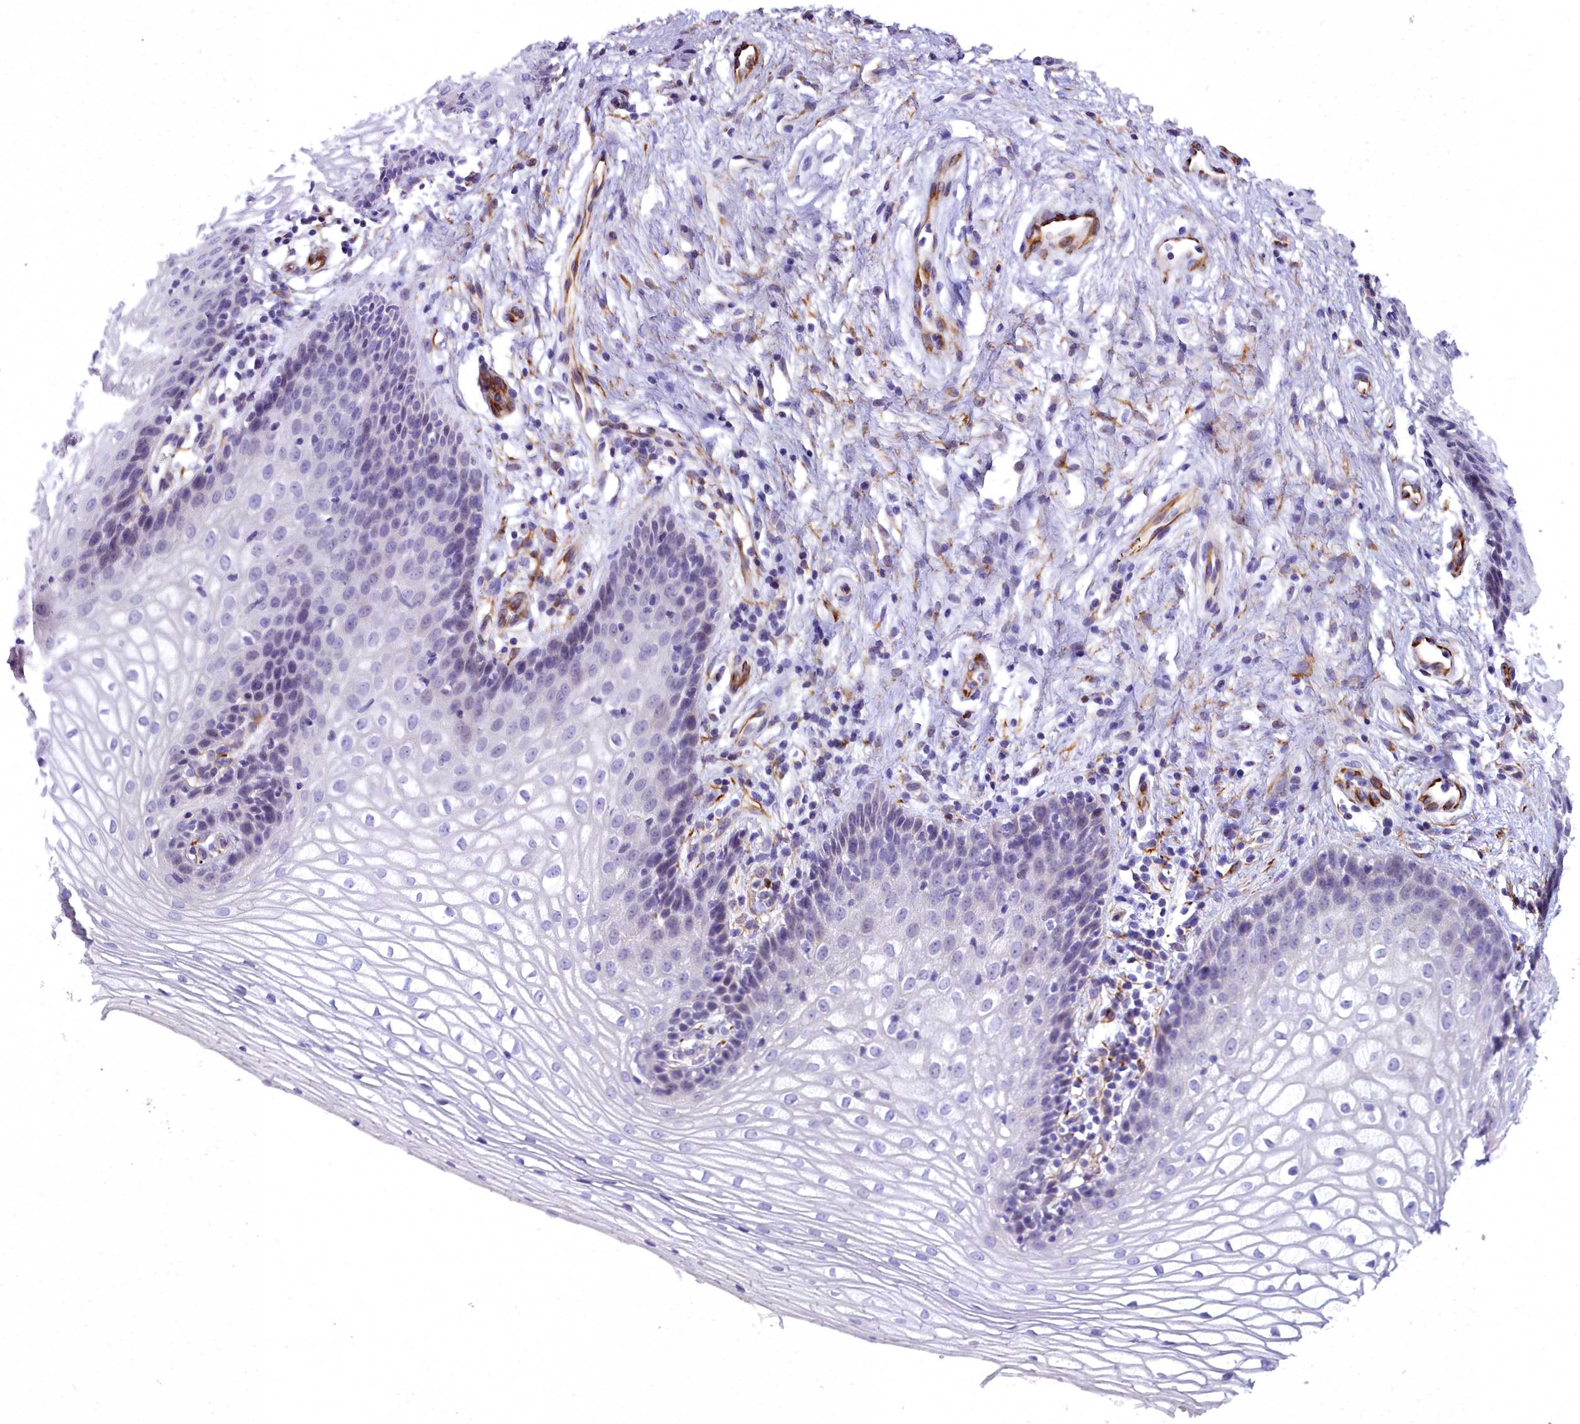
{"staining": {"intensity": "negative", "quantity": "none", "location": "none"}, "tissue": "vagina", "cell_type": "Squamous epithelial cells", "image_type": "normal", "snomed": [{"axis": "morphology", "description": "Normal tissue, NOS"}, {"axis": "topography", "description": "Vagina"}], "caption": "High power microscopy histopathology image of an immunohistochemistry micrograph of benign vagina, revealing no significant expression in squamous epithelial cells.", "gene": "TIMM22", "patient": {"sex": "female", "age": 34}}